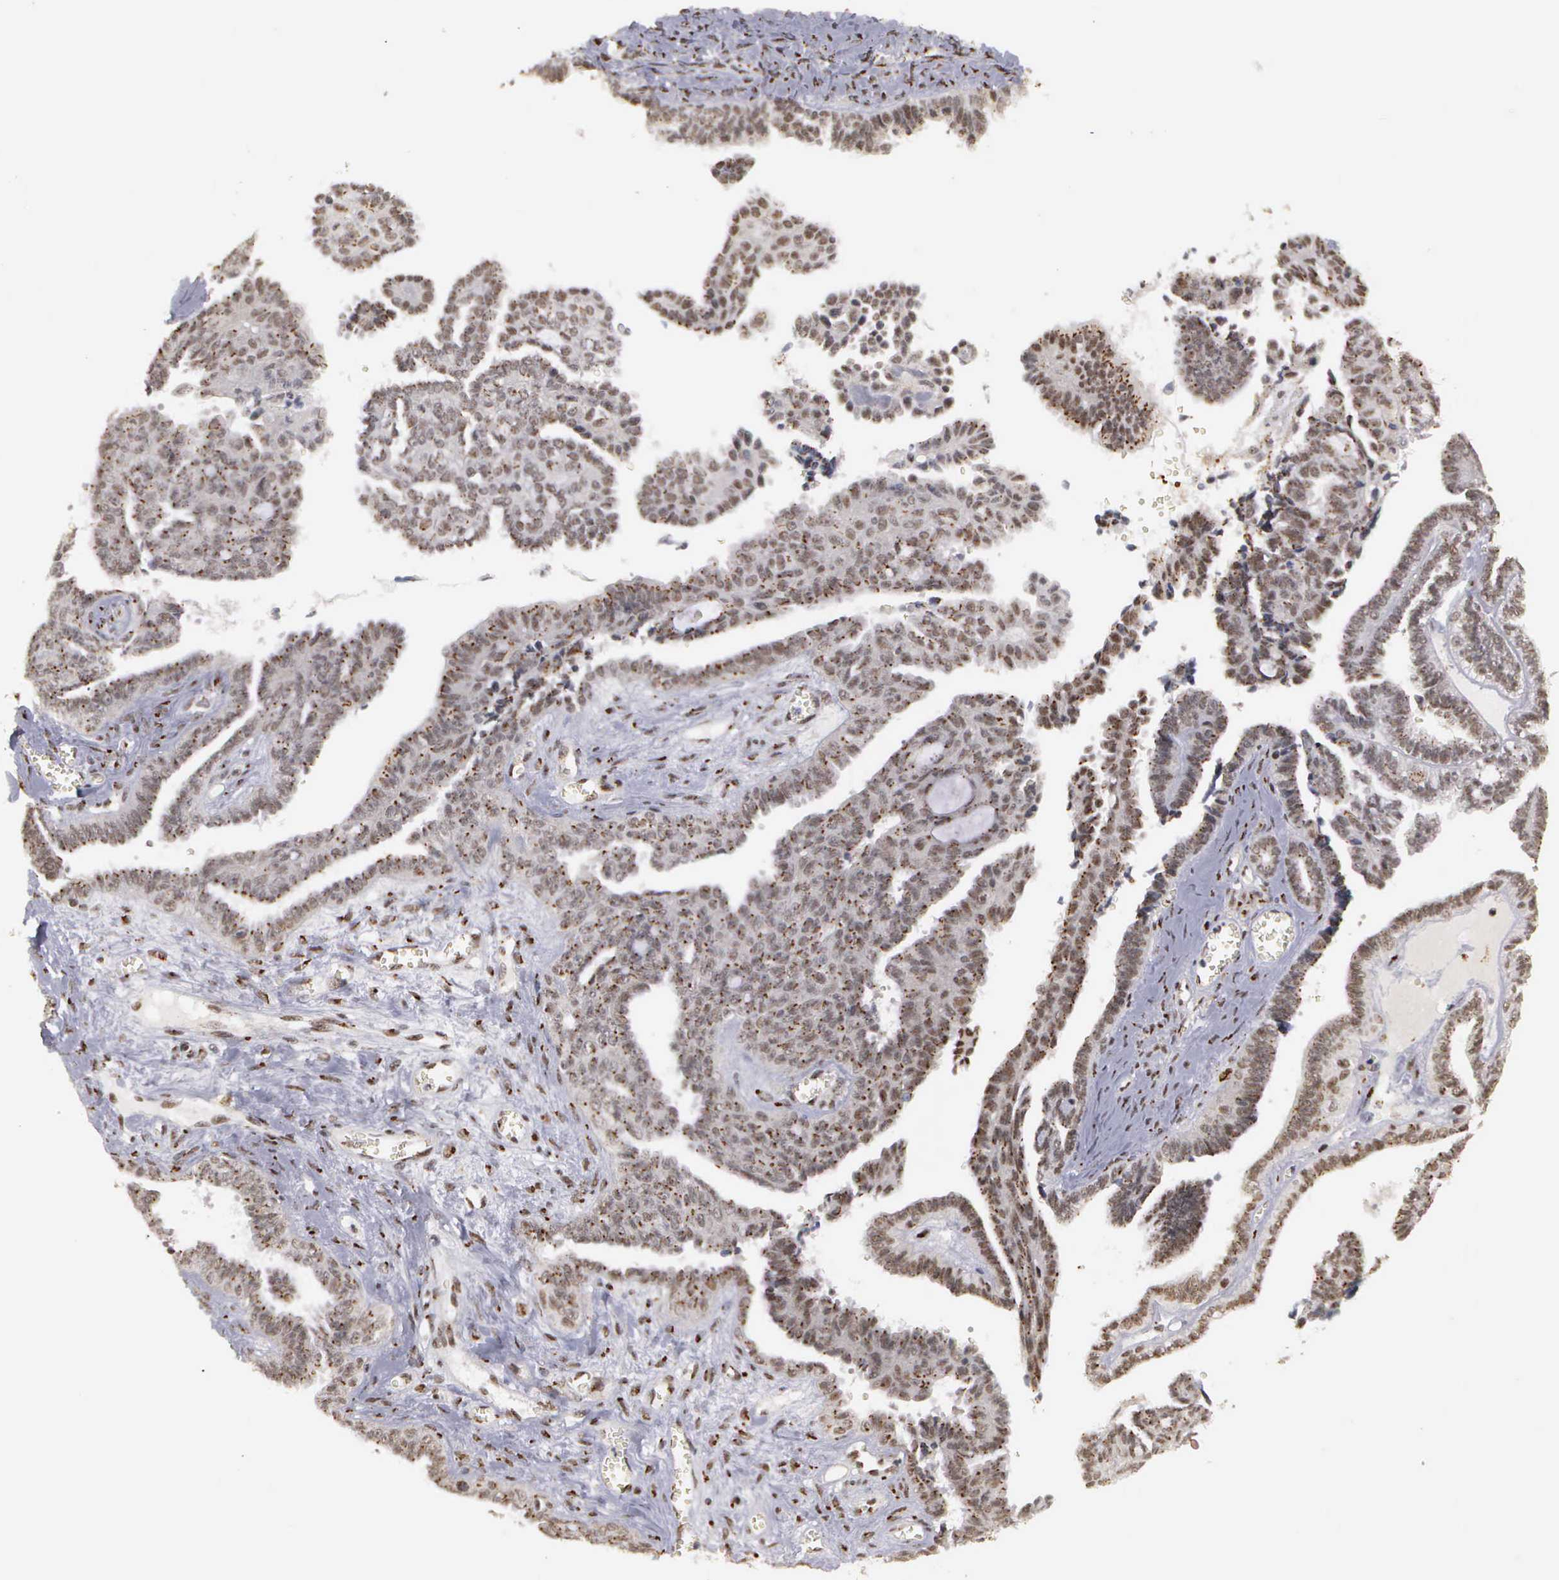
{"staining": {"intensity": "moderate", "quantity": ">75%", "location": "nuclear"}, "tissue": "ovarian cancer", "cell_type": "Tumor cells", "image_type": "cancer", "snomed": [{"axis": "morphology", "description": "Cystadenocarcinoma, serous, NOS"}, {"axis": "topography", "description": "Ovary"}], "caption": "The image shows immunohistochemical staining of serous cystadenocarcinoma (ovarian). There is moderate nuclear expression is appreciated in approximately >75% of tumor cells.", "gene": "GTF2A1", "patient": {"sex": "female", "age": 71}}